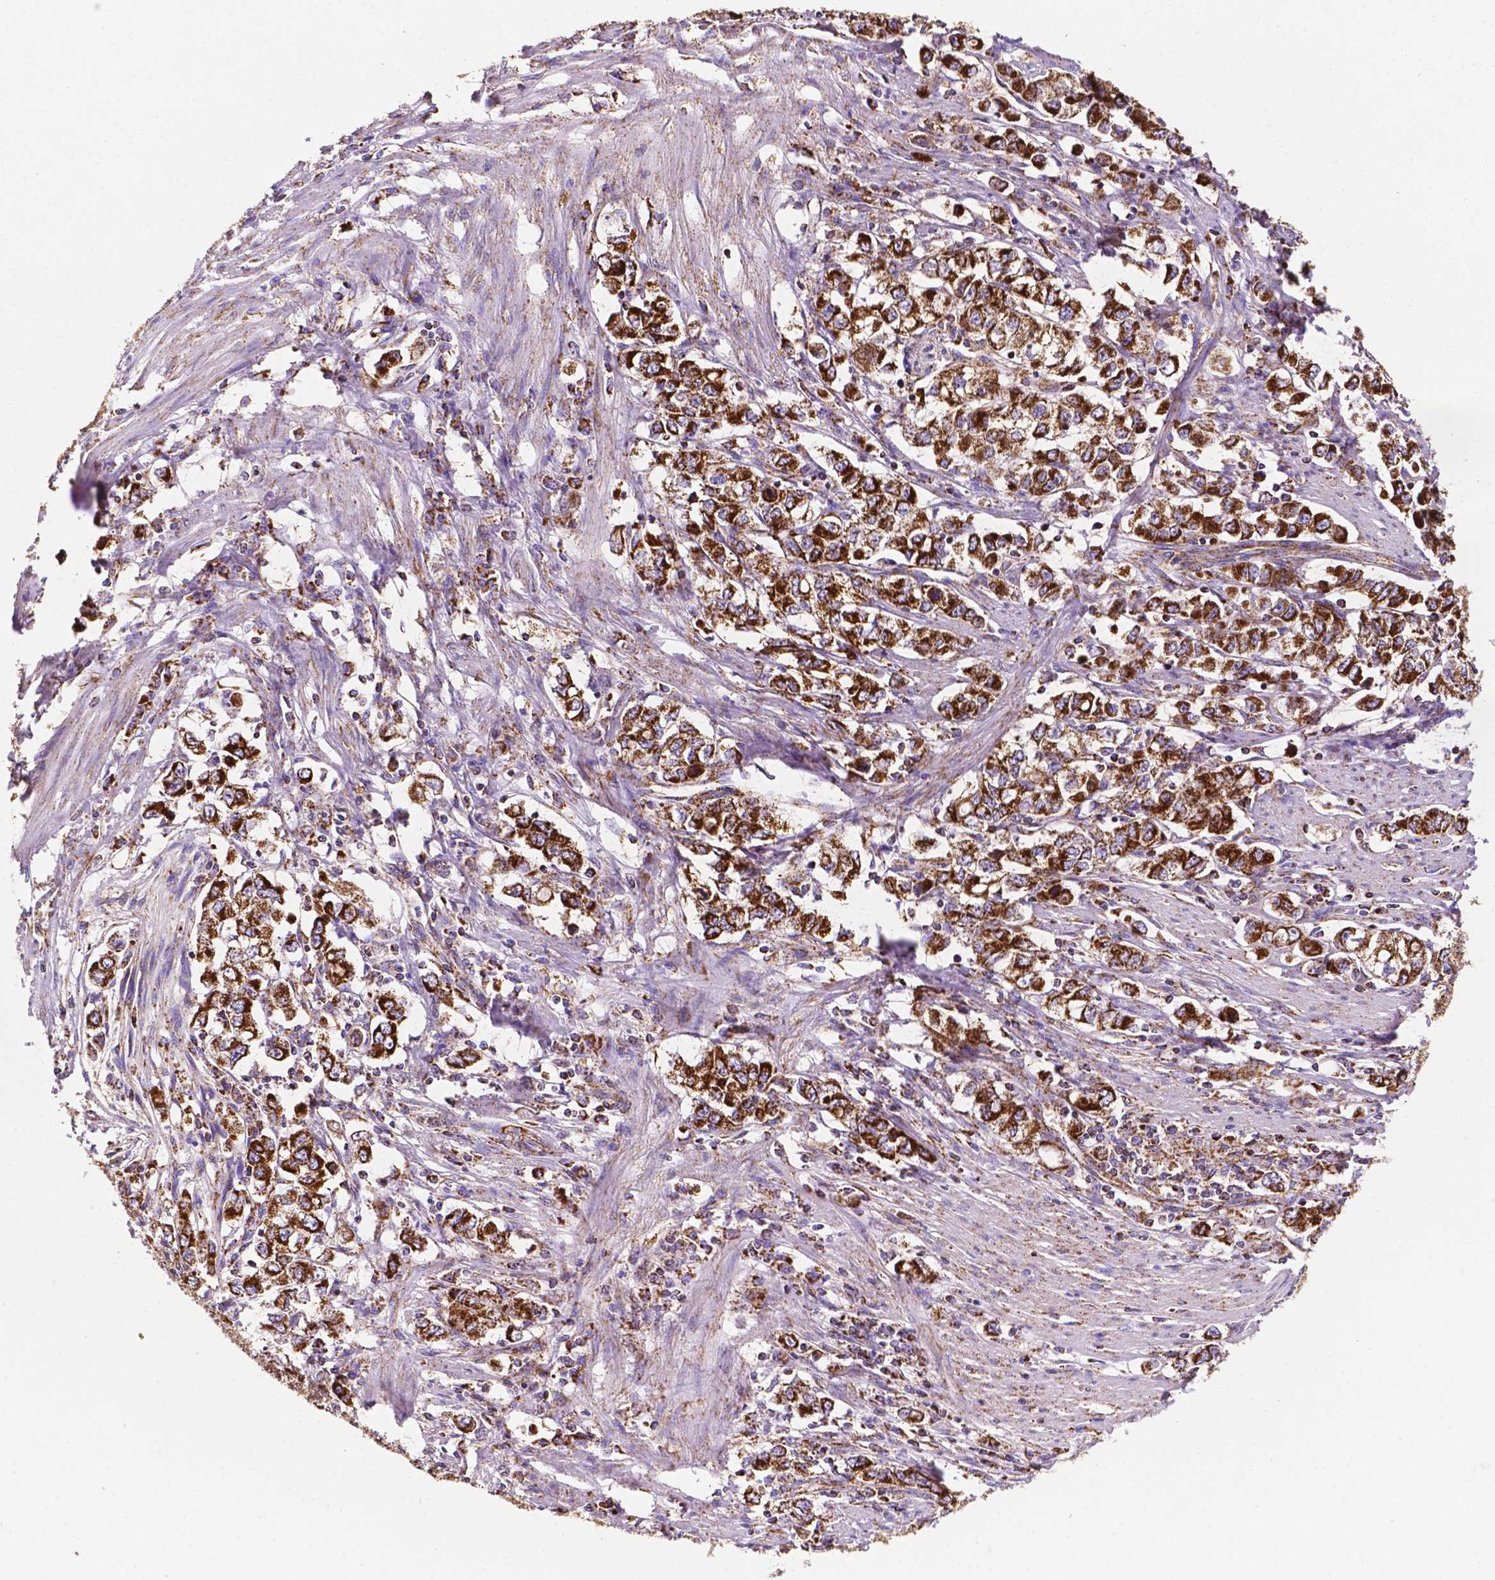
{"staining": {"intensity": "strong", "quantity": ">75%", "location": "cytoplasmic/membranous"}, "tissue": "stomach cancer", "cell_type": "Tumor cells", "image_type": "cancer", "snomed": [{"axis": "morphology", "description": "Adenocarcinoma, NOS"}, {"axis": "topography", "description": "Stomach, lower"}], "caption": "DAB (3,3'-diaminobenzidine) immunohistochemical staining of human adenocarcinoma (stomach) shows strong cytoplasmic/membranous protein expression in about >75% of tumor cells.", "gene": "HSPD1", "patient": {"sex": "female", "age": 72}}